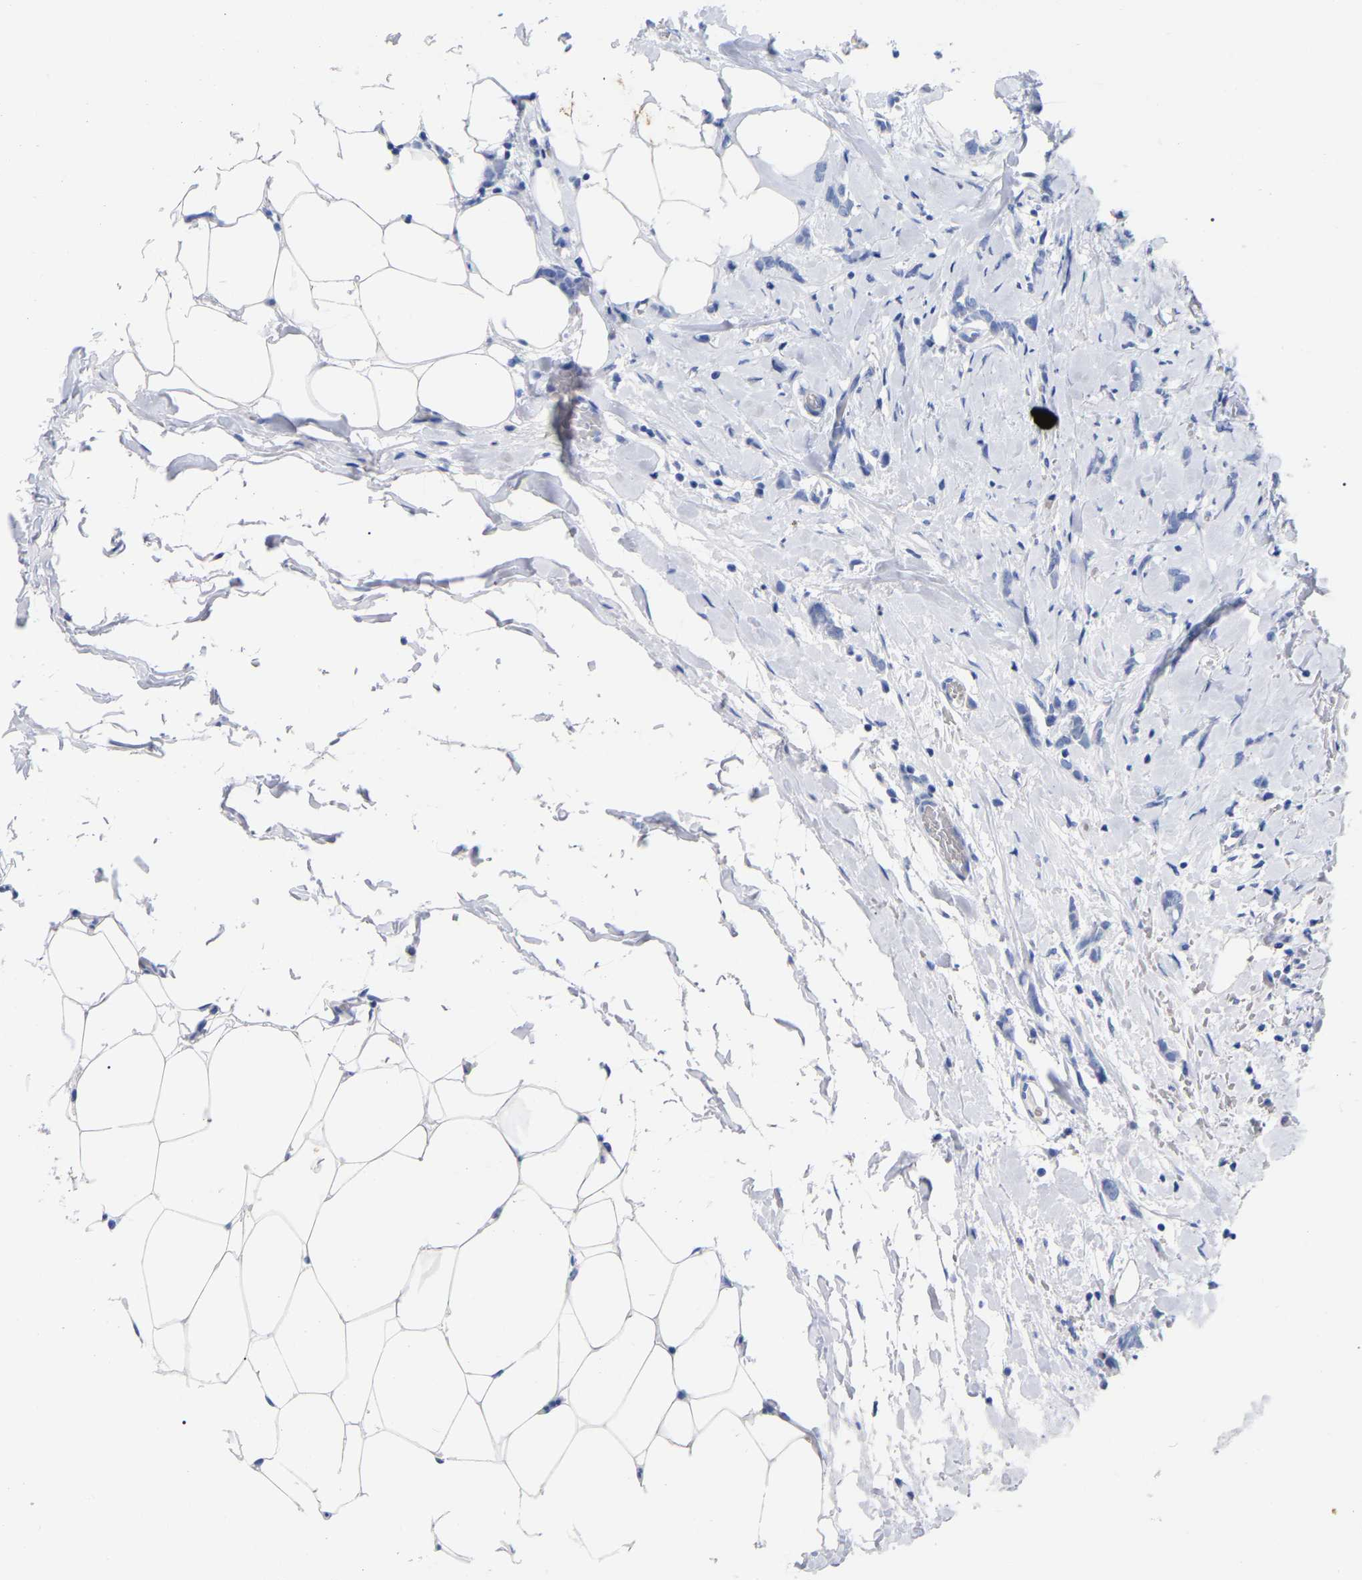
{"staining": {"intensity": "negative", "quantity": "none", "location": "none"}, "tissue": "breast cancer", "cell_type": "Tumor cells", "image_type": "cancer", "snomed": [{"axis": "morphology", "description": "Lobular carcinoma, in situ"}, {"axis": "morphology", "description": "Lobular carcinoma"}, {"axis": "topography", "description": "Breast"}], "caption": "Tumor cells show no significant expression in breast cancer.", "gene": "HAPLN1", "patient": {"sex": "female", "age": 41}}